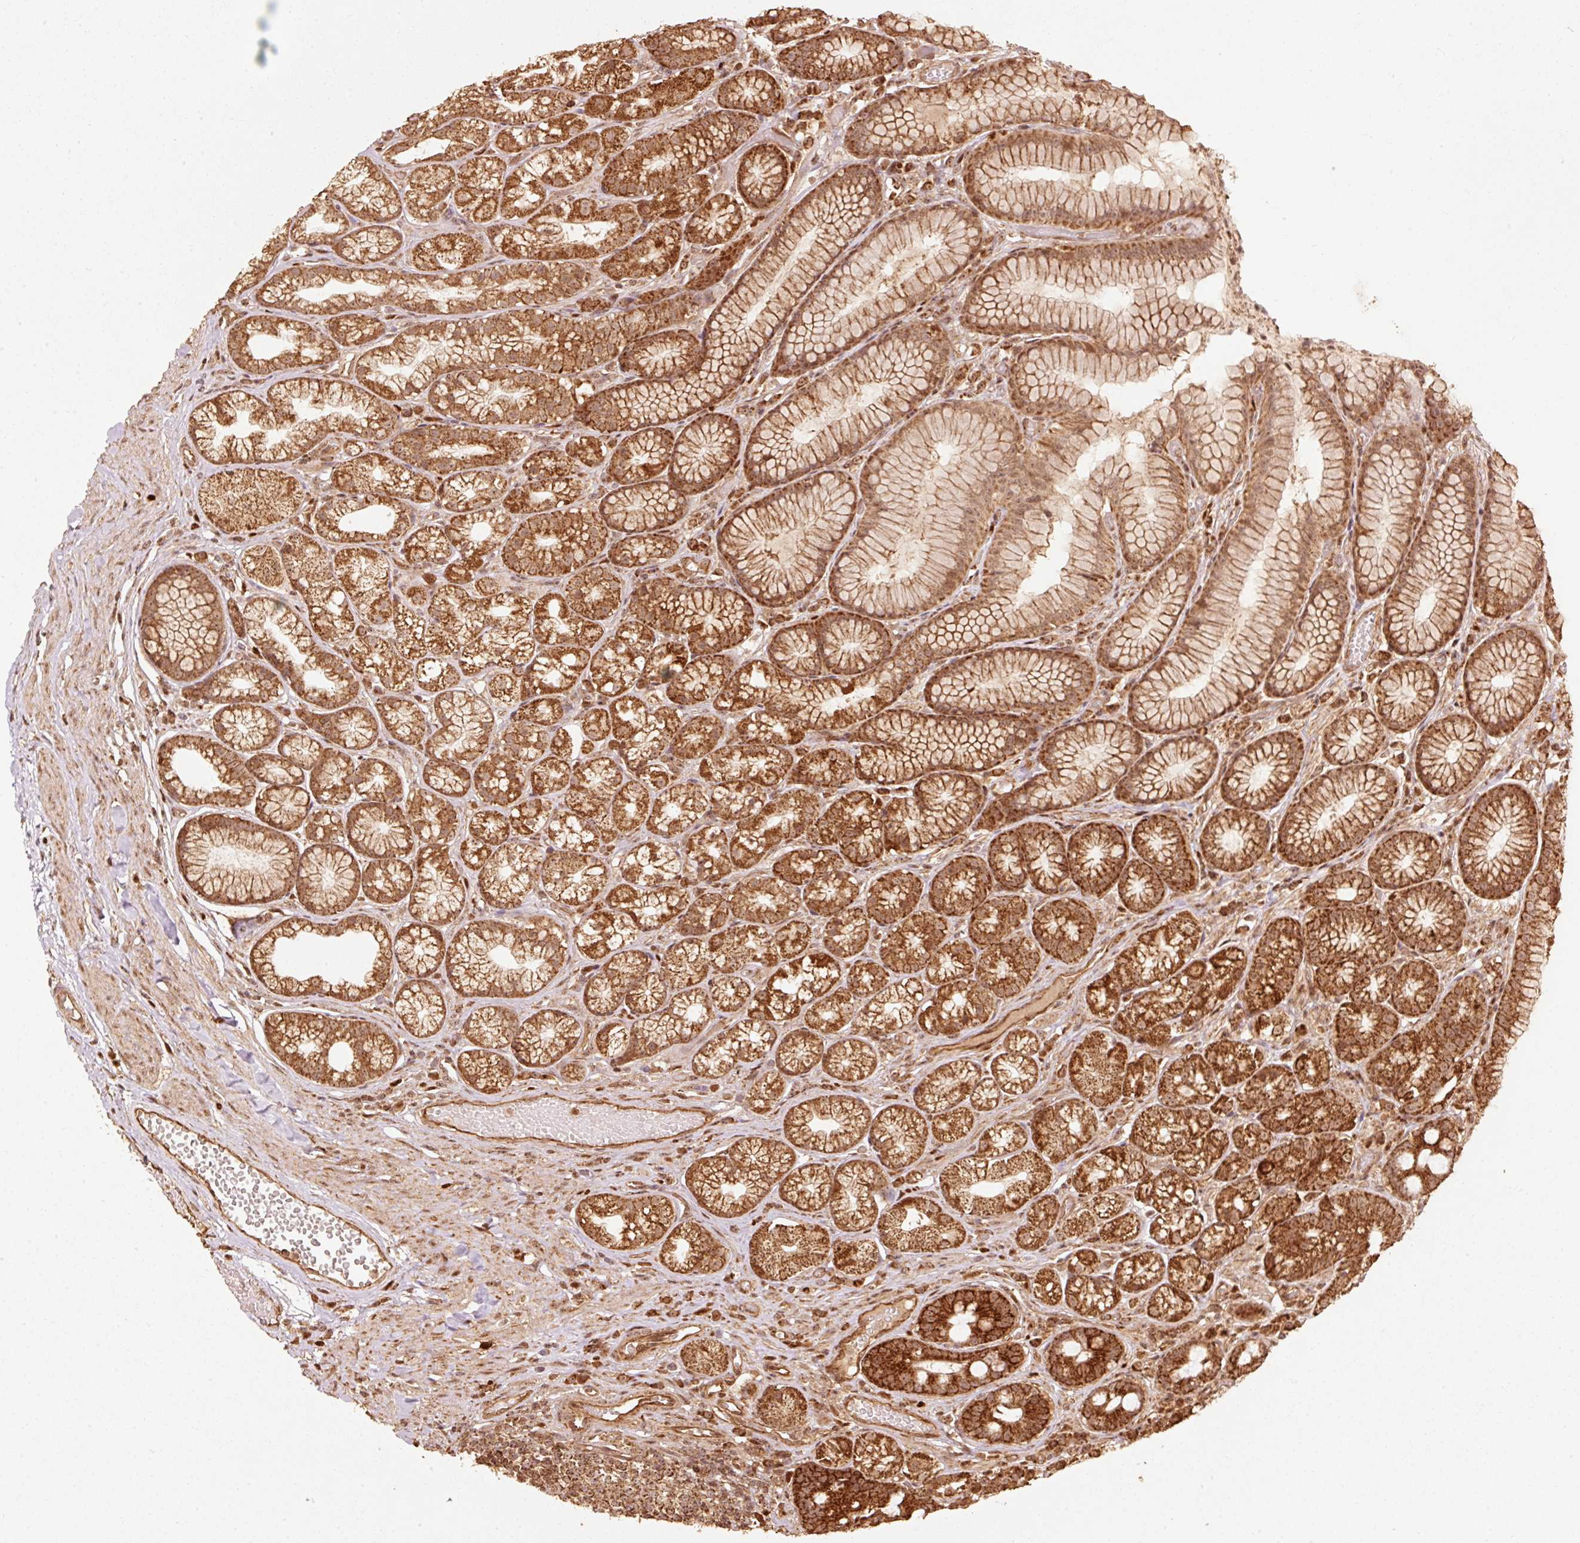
{"staining": {"intensity": "strong", "quantity": ">75%", "location": "cytoplasmic/membranous"}, "tissue": "stomach", "cell_type": "Glandular cells", "image_type": "normal", "snomed": [{"axis": "morphology", "description": "Normal tissue, NOS"}, {"axis": "topography", "description": "Smooth muscle"}, {"axis": "topography", "description": "Stomach"}], "caption": "Unremarkable stomach was stained to show a protein in brown. There is high levels of strong cytoplasmic/membranous expression in about >75% of glandular cells. Using DAB (3,3'-diaminobenzidine) (brown) and hematoxylin (blue) stains, captured at high magnification using brightfield microscopy.", "gene": "MRPL16", "patient": {"sex": "male", "age": 70}}